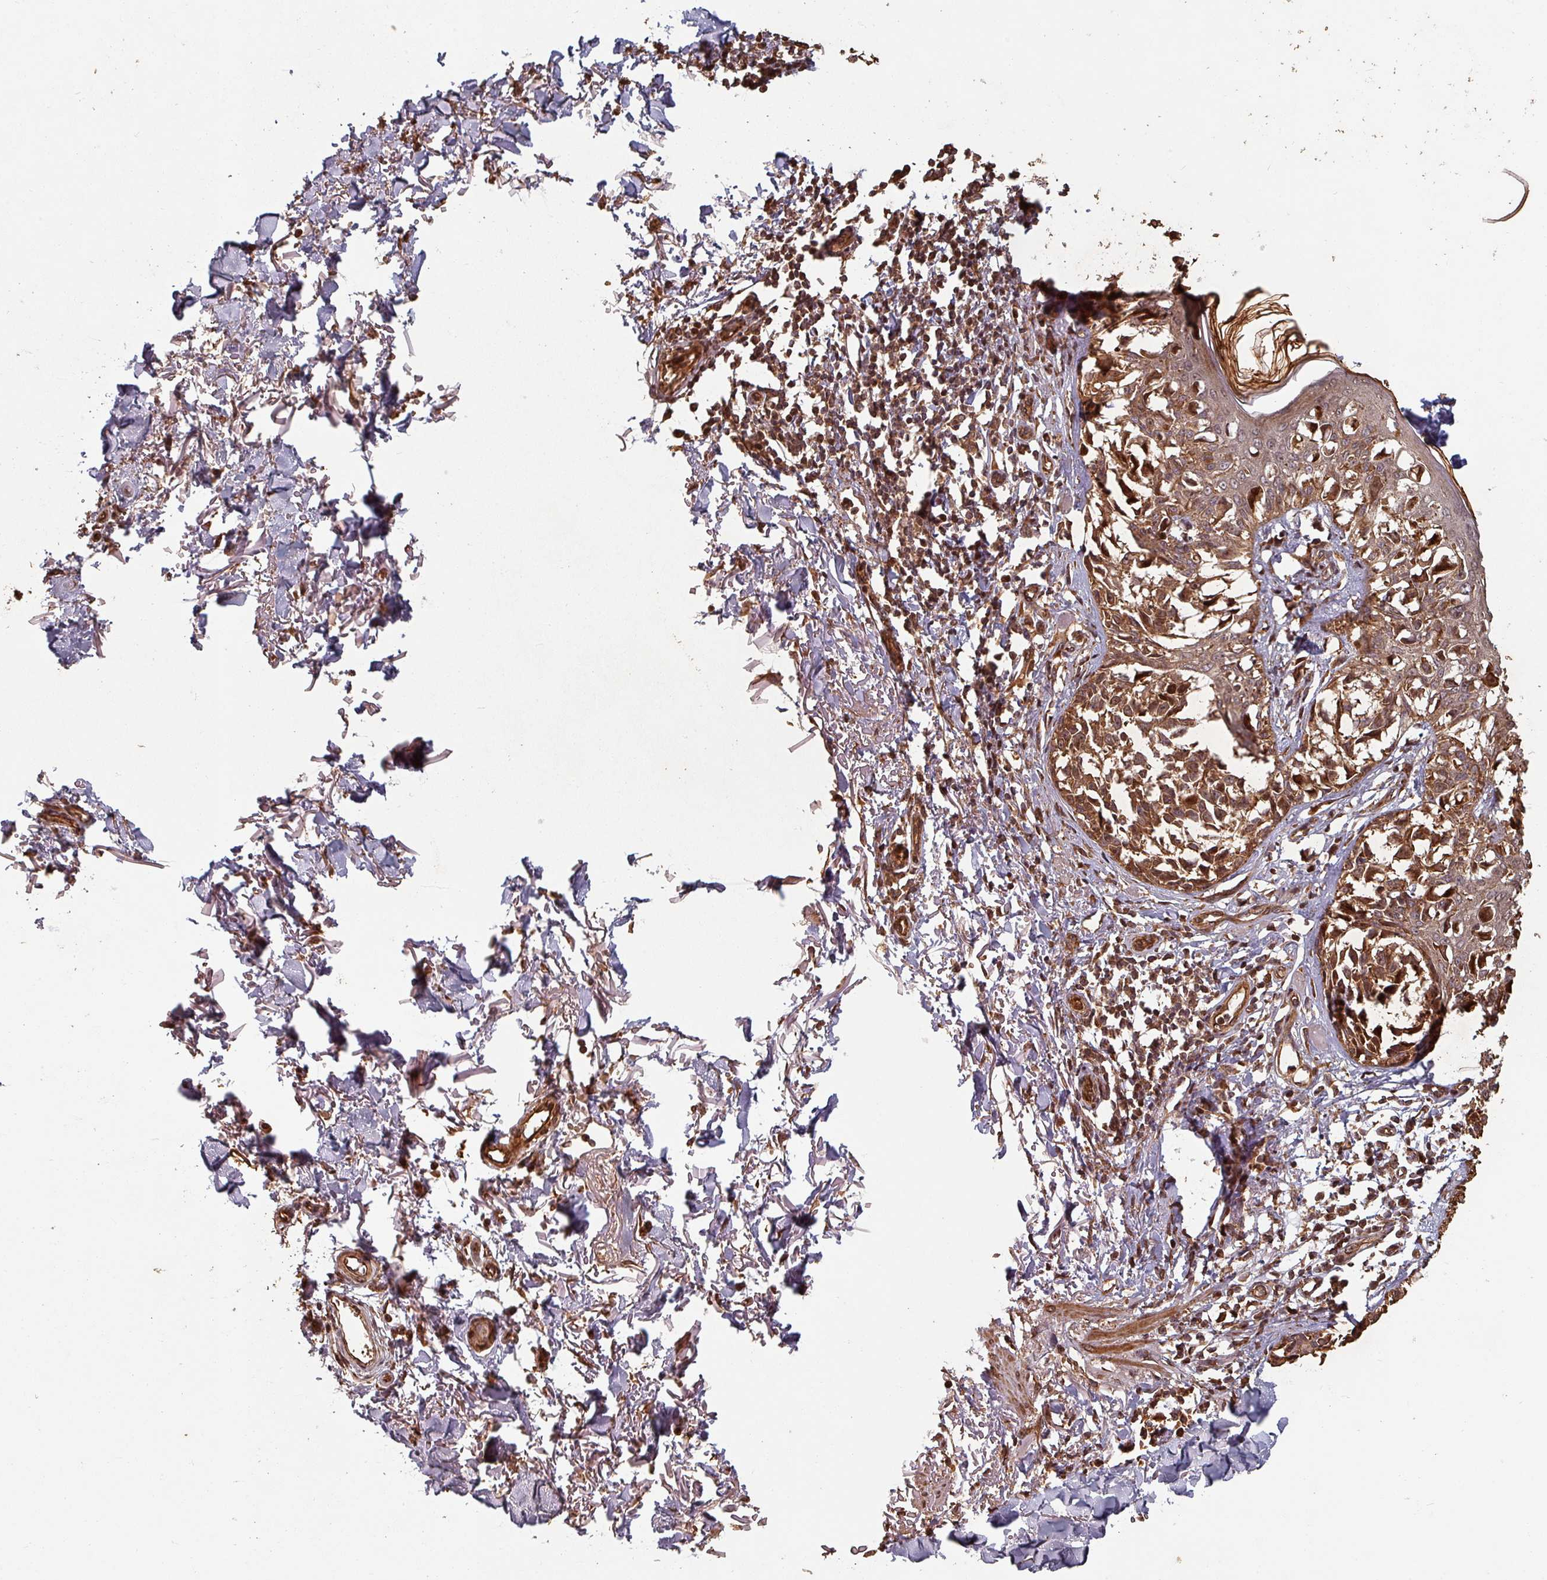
{"staining": {"intensity": "moderate", "quantity": ">75%", "location": "cytoplasmic/membranous,nuclear"}, "tissue": "melanoma", "cell_type": "Tumor cells", "image_type": "cancer", "snomed": [{"axis": "morphology", "description": "Malignant melanoma, NOS"}, {"axis": "topography", "description": "Skin"}], "caption": "The photomicrograph exhibits a brown stain indicating the presence of a protein in the cytoplasmic/membranous and nuclear of tumor cells in malignant melanoma.", "gene": "EID1", "patient": {"sex": "male", "age": 73}}